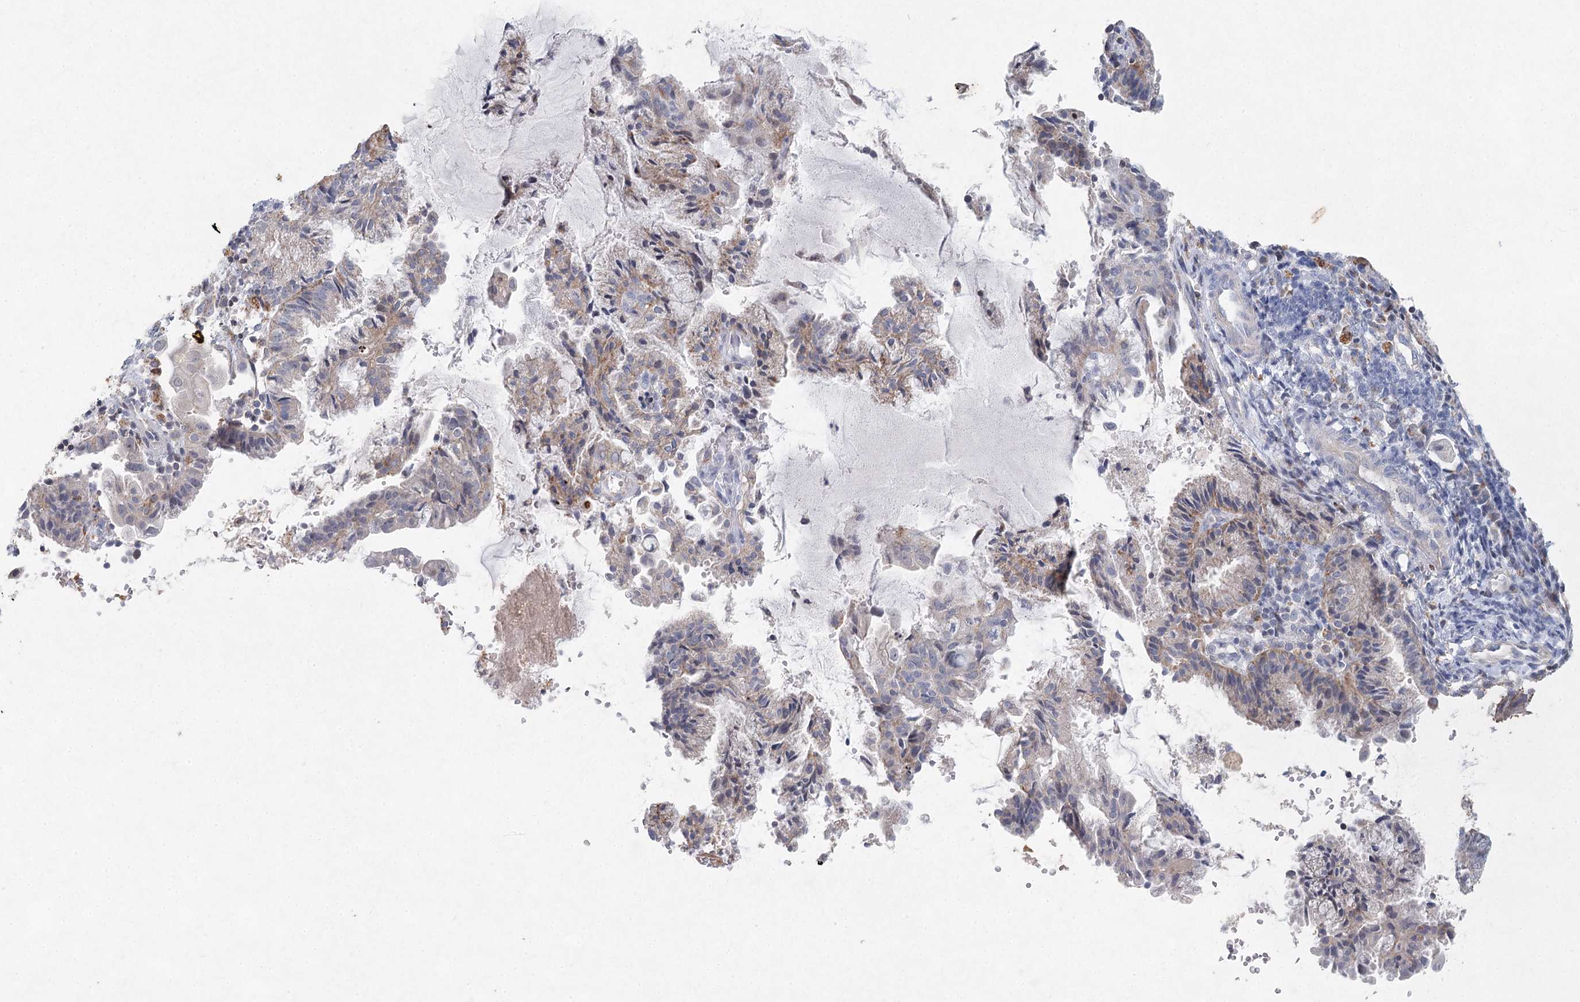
{"staining": {"intensity": "weak", "quantity": "25%-75%", "location": "cytoplasmic/membranous"}, "tissue": "endometrial cancer", "cell_type": "Tumor cells", "image_type": "cancer", "snomed": [{"axis": "morphology", "description": "Adenocarcinoma, NOS"}, {"axis": "topography", "description": "Endometrium"}], "caption": "Protein staining of endometrial cancer (adenocarcinoma) tissue shows weak cytoplasmic/membranous staining in approximately 25%-75% of tumor cells. Using DAB (brown) and hematoxylin (blue) stains, captured at high magnification using brightfield microscopy.", "gene": "XPO6", "patient": {"sex": "female", "age": 86}}